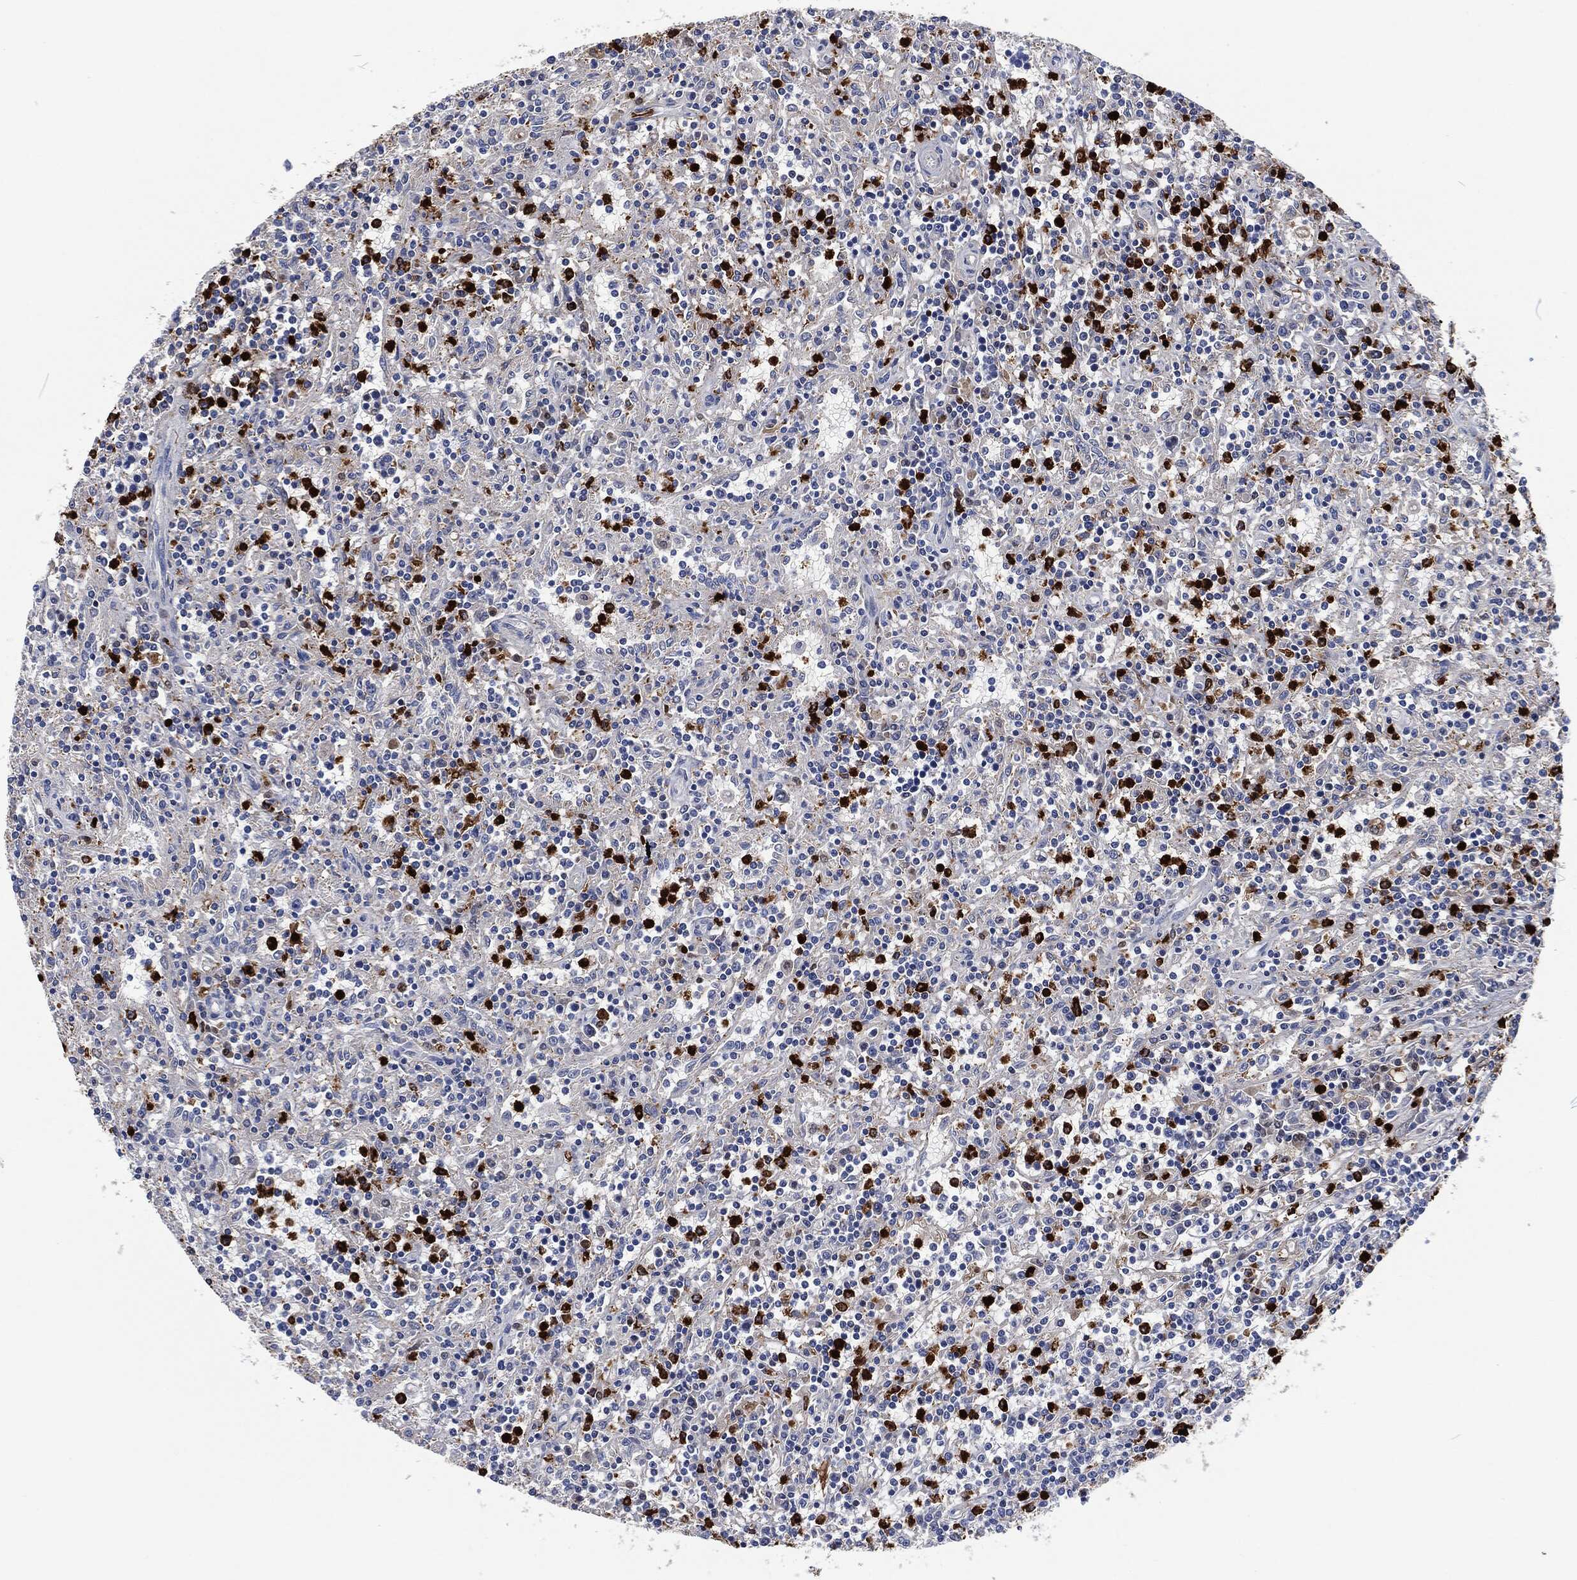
{"staining": {"intensity": "negative", "quantity": "none", "location": "none"}, "tissue": "lymphoma", "cell_type": "Tumor cells", "image_type": "cancer", "snomed": [{"axis": "morphology", "description": "Malignant lymphoma, non-Hodgkin's type, Low grade"}, {"axis": "topography", "description": "Spleen"}], "caption": "Malignant lymphoma, non-Hodgkin's type (low-grade) was stained to show a protein in brown. There is no significant positivity in tumor cells. (Immunohistochemistry, brightfield microscopy, high magnification).", "gene": "MPO", "patient": {"sex": "male", "age": 62}}